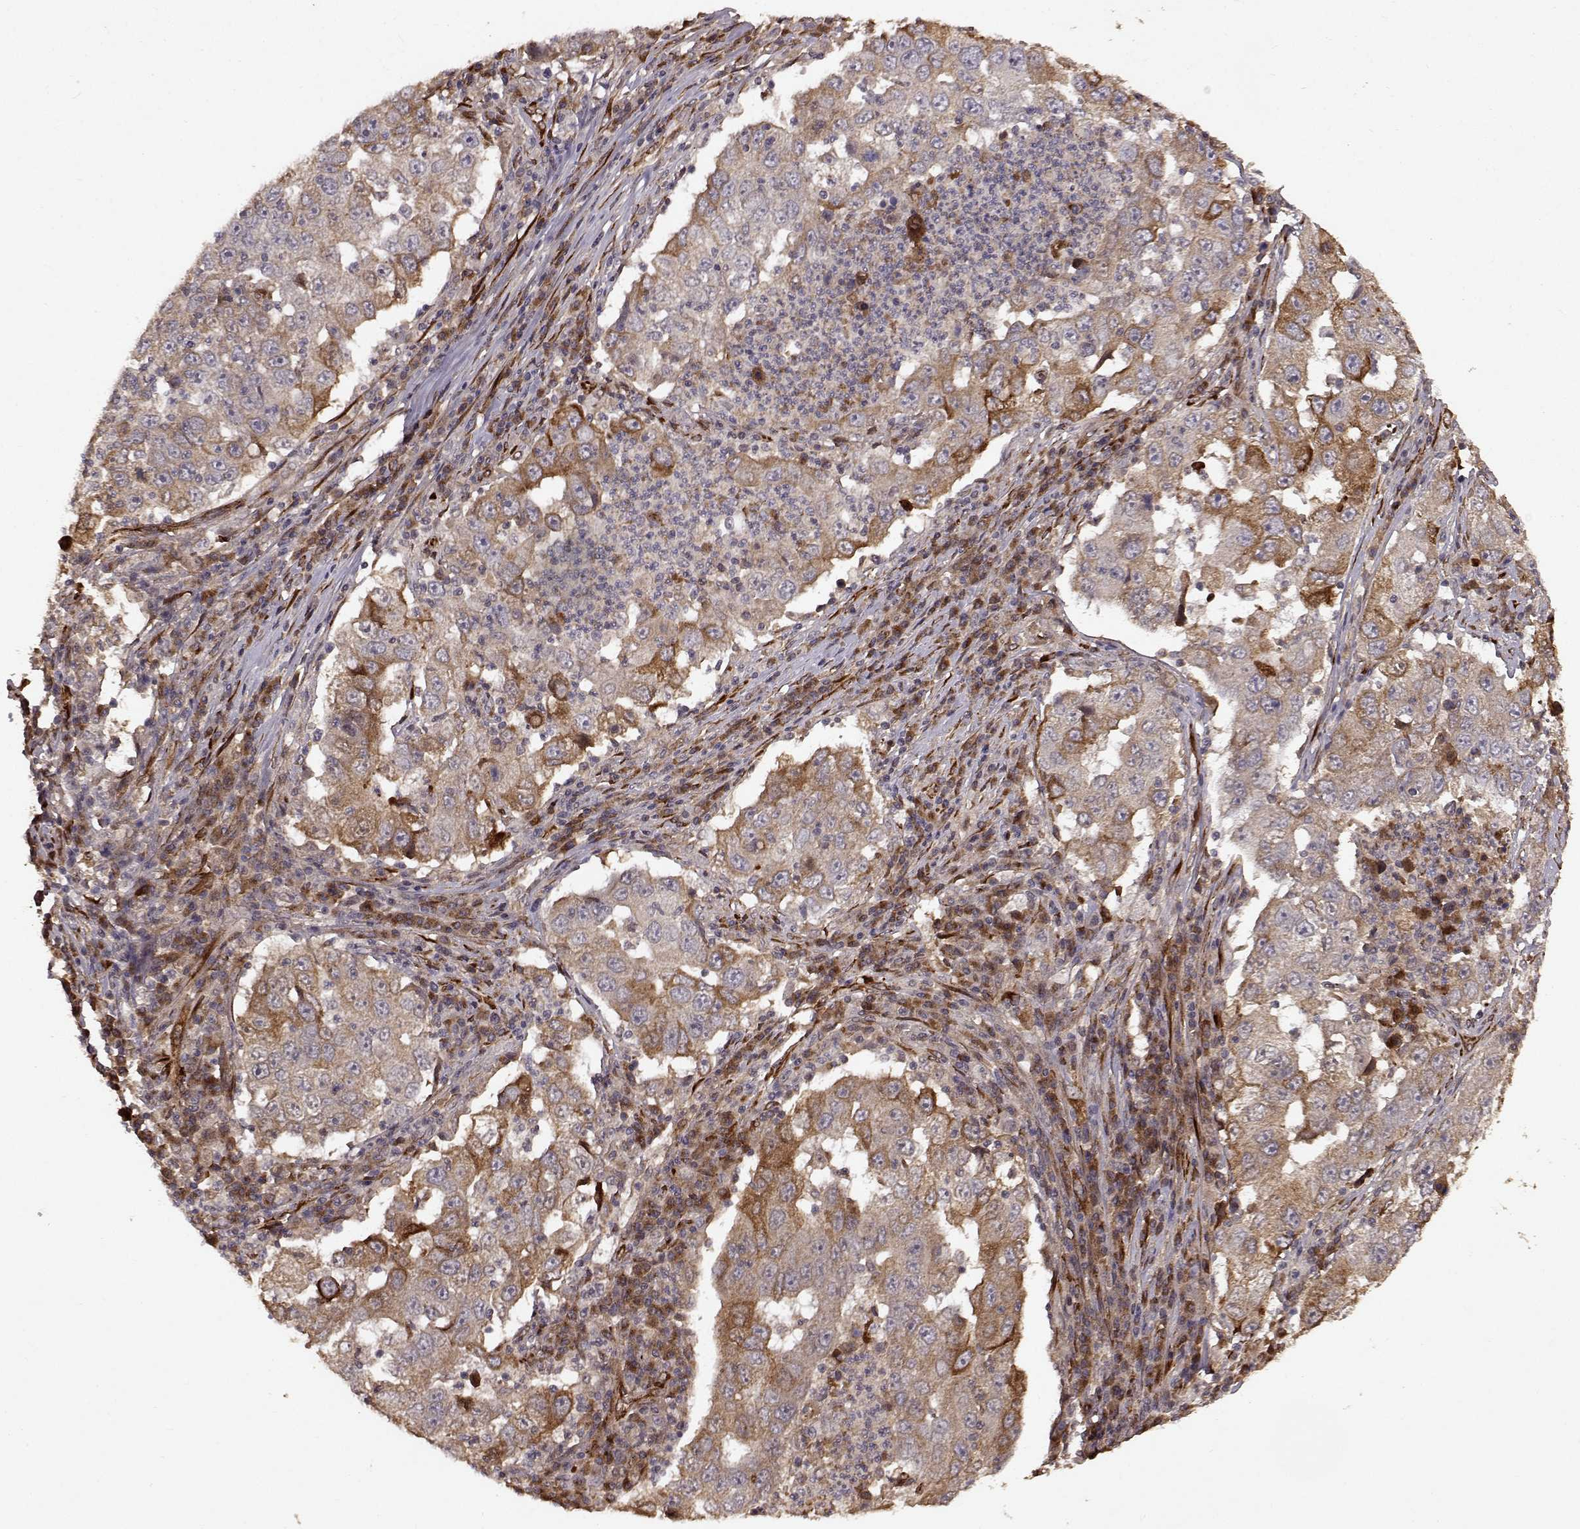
{"staining": {"intensity": "strong", "quantity": "<25%", "location": "cytoplasmic/membranous"}, "tissue": "lung cancer", "cell_type": "Tumor cells", "image_type": "cancer", "snomed": [{"axis": "morphology", "description": "Adenocarcinoma, NOS"}, {"axis": "topography", "description": "Lung"}], "caption": "Human adenocarcinoma (lung) stained with a protein marker exhibits strong staining in tumor cells.", "gene": "FSTL1", "patient": {"sex": "male", "age": 73}}